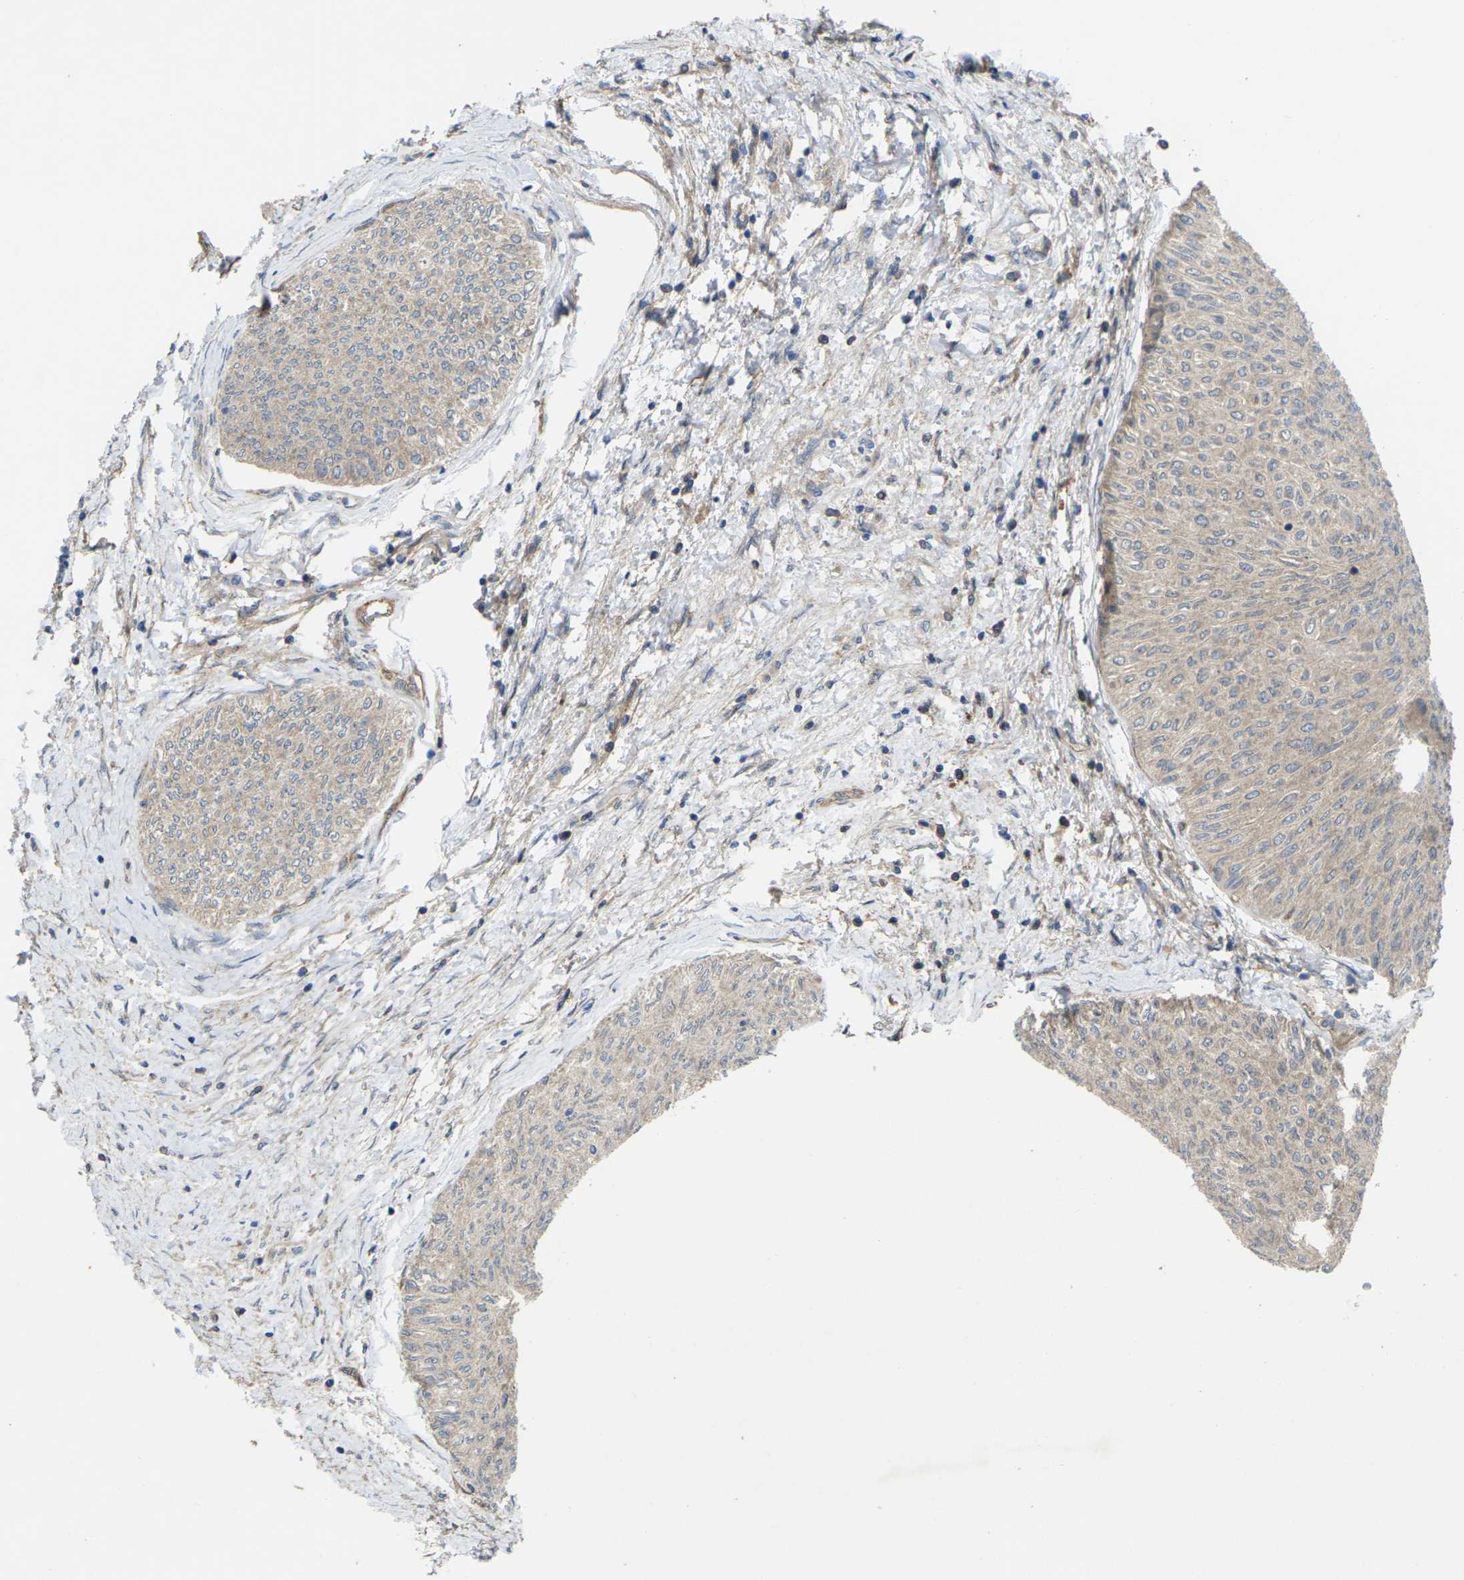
{"staining": {"intensity": "weak", "quantity": ">75%", "location": "cytoplasmic/membranous"}, "tissue": "urothelial cancer", "cell_type": "Tumor cells", "image_type": "cancer", "snomed": [{"axis": "morphology", "description": "Urothelial carcinoma, Low grade"}, {"axis": "topography", "description": "Urinary bladder"}], "caption": "This photomicrograph exhibits urothelial carcinoma (low-grade) stained with immunohistochemistry (IHC) to label a protein in brown. The cytoplasmic/membranous of tumor cells show weak positivity for the protein. Nuclei are counter-stained blue.", "gene": "TIAM1", "patient": {"sex": "male", "age": 78}}